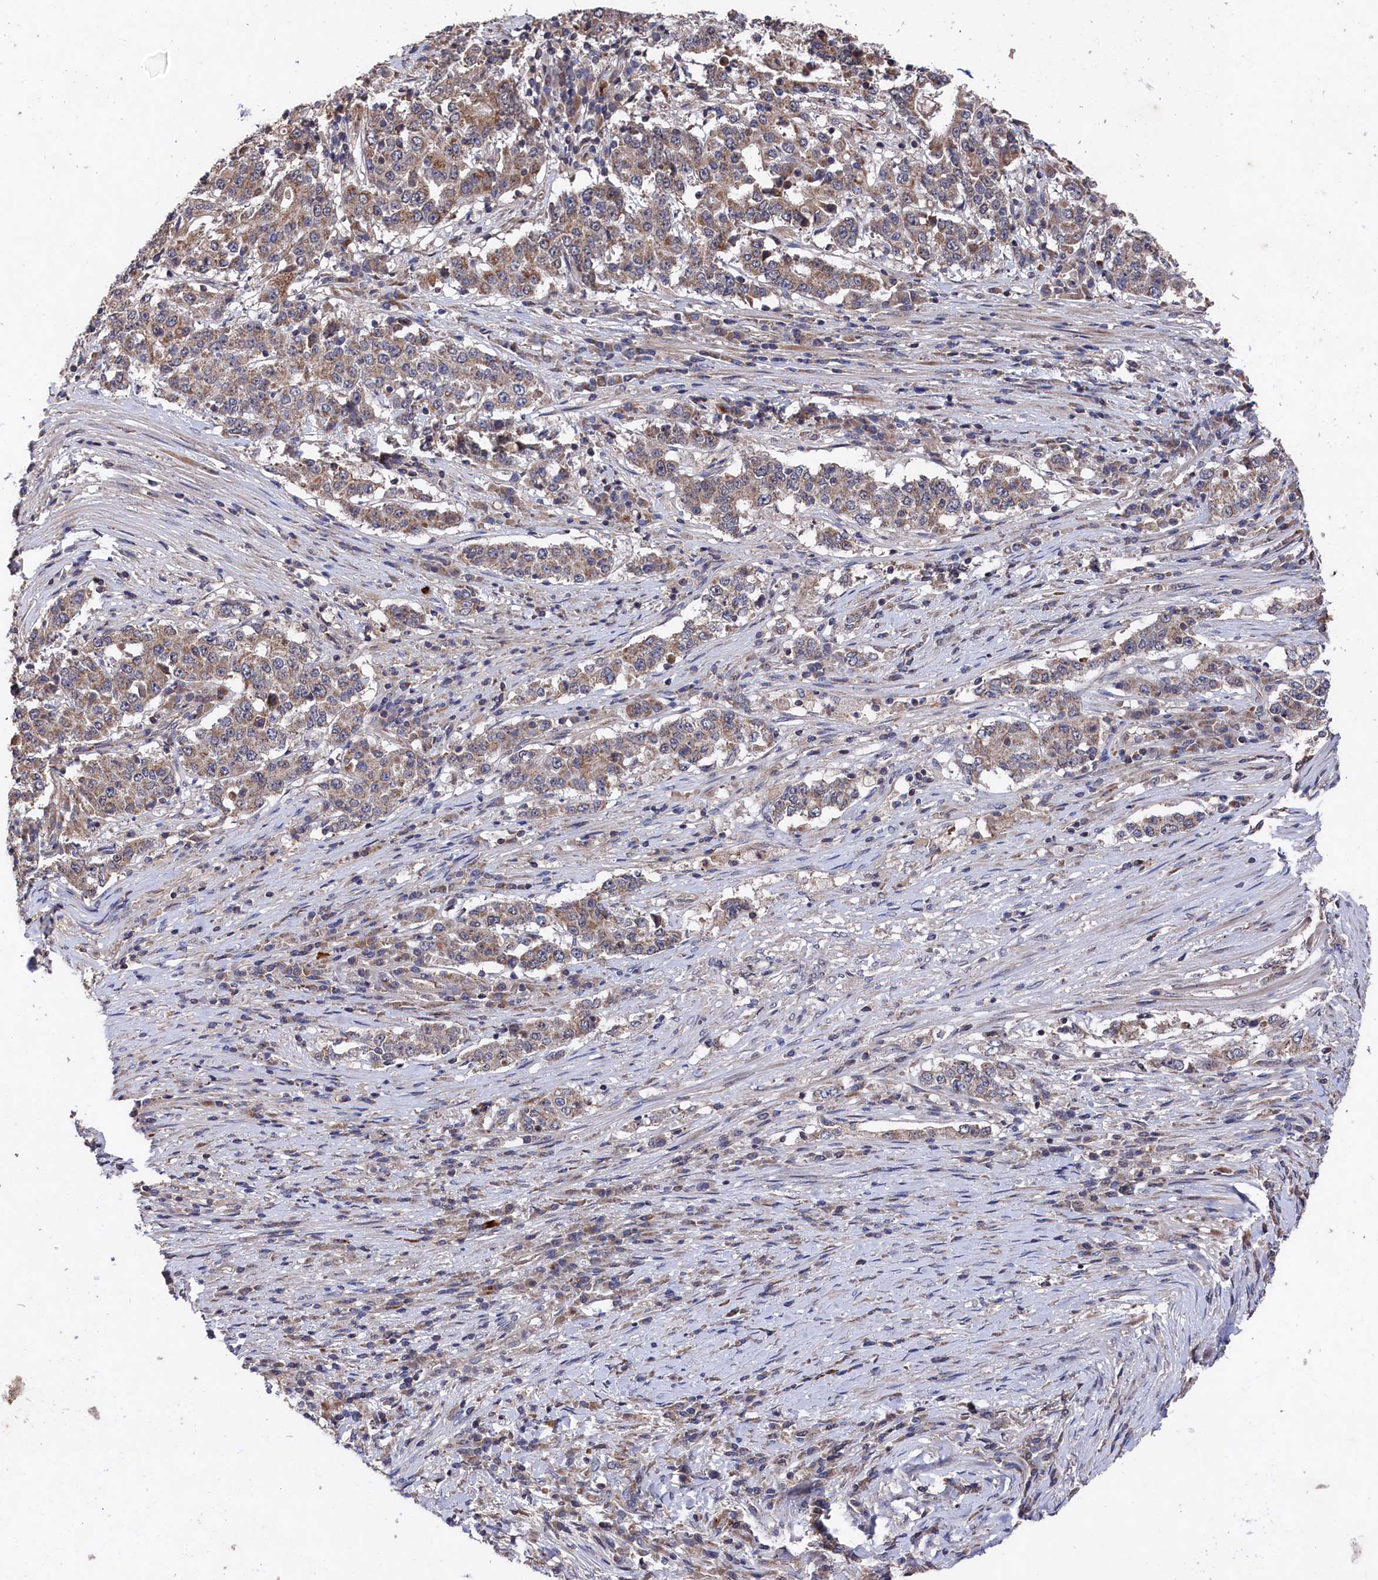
{"staining": {"intensity": "moderate", "quantity": ">75%", "location": "cytoplasmic/membranous"}, "tissue": "stomach cancer", "cell_type": "Tumor cells", "image_type": "cancer", "snomed": [{"axis": "morphology", "description": "Adenocarcinoma, NOS"}, {"axis": "topography", "description": "Stomach"}], "caption": "This is a micrograph of immunohistochemistry (IHC) staining of adenocarcinoma (stomach), which shows moderate staining in the cytoplasmic/membranous of tumor cells.", "gene": "SUPV3L1", "patient": {"sex": "male", "age": 59}}